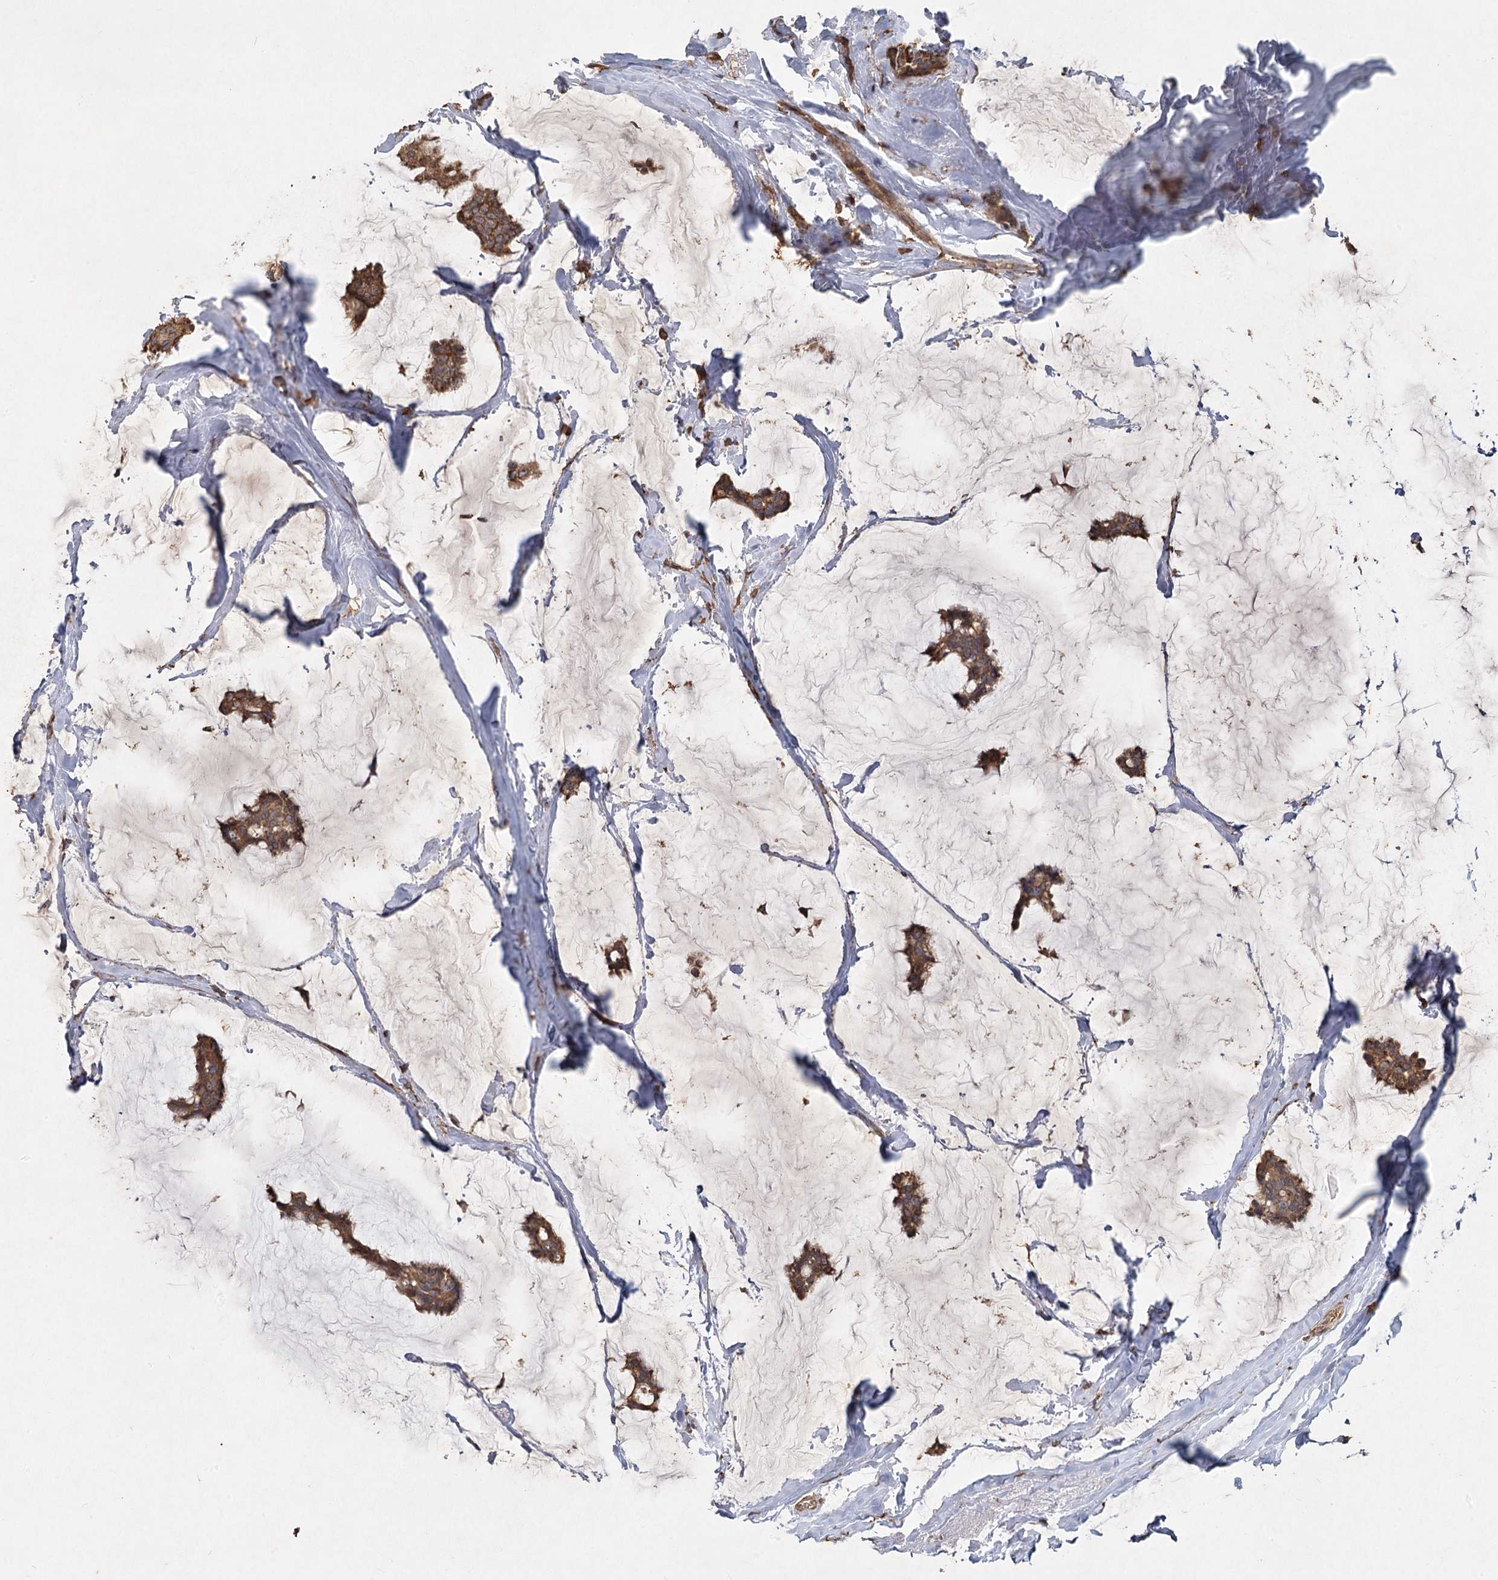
{"staining": {"intensity": "moderate", "quantity": ">75%", "location": "cytoplasmic/membranous"}, "tissue": "breast cancer", "cell_type": "Tumor cells", "image_type": "cancer", "snomed": [{"axis": "morphology", "description": "Duct carcinoma"}, {"axis": "topography", "description": "Breast"}], "caption": "This is a micrograph of immunohistochemistry staining of breast intraductal carcinoma, which shows moderate positivity in the cytoplasmic/membranous of tumor cells.", "gene": "PIK3C2A", "patient": {"sex": "female", "age": 93}}